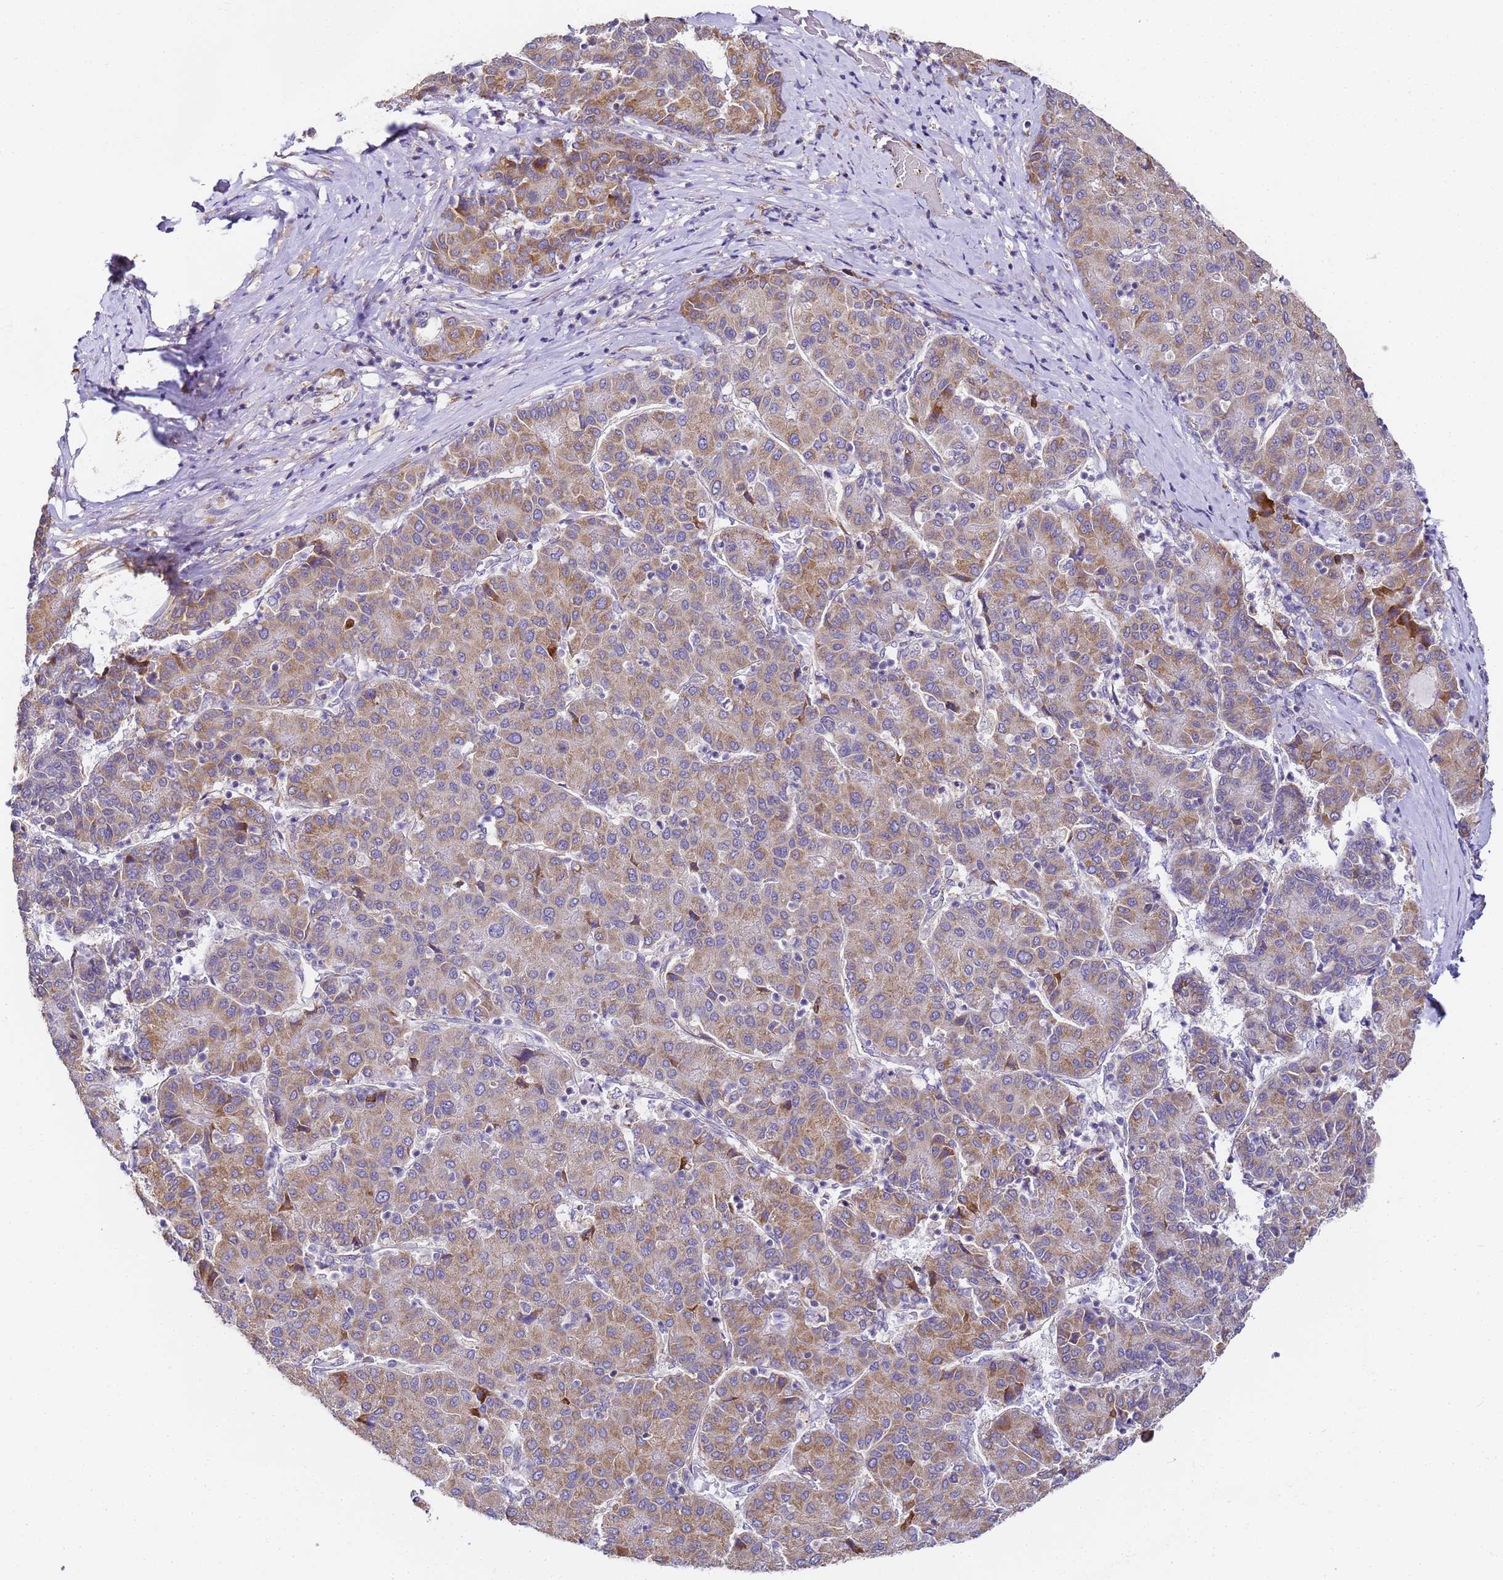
{"staining": {"intensity": "moderate", "quantity": ">75%", "location": "cytoplasmic/membranous"}, "tissue": "liver cancer", "cell_type": "Tumor cells", "image_type": "cancer", "snomed": [{"axis": "morphology", "description": "Carcinoma, Hepatocellular, NOS"}, {"axis": "topography", "description": "Liver"}], "caption": "Liver hepatocellular carcinoma stained for a protein demonstrates moderate cytoplasmic/membranous positivity in tumor cells.", "gene": "RPL13A", "patient": {"sex": "male", "age": 65}}